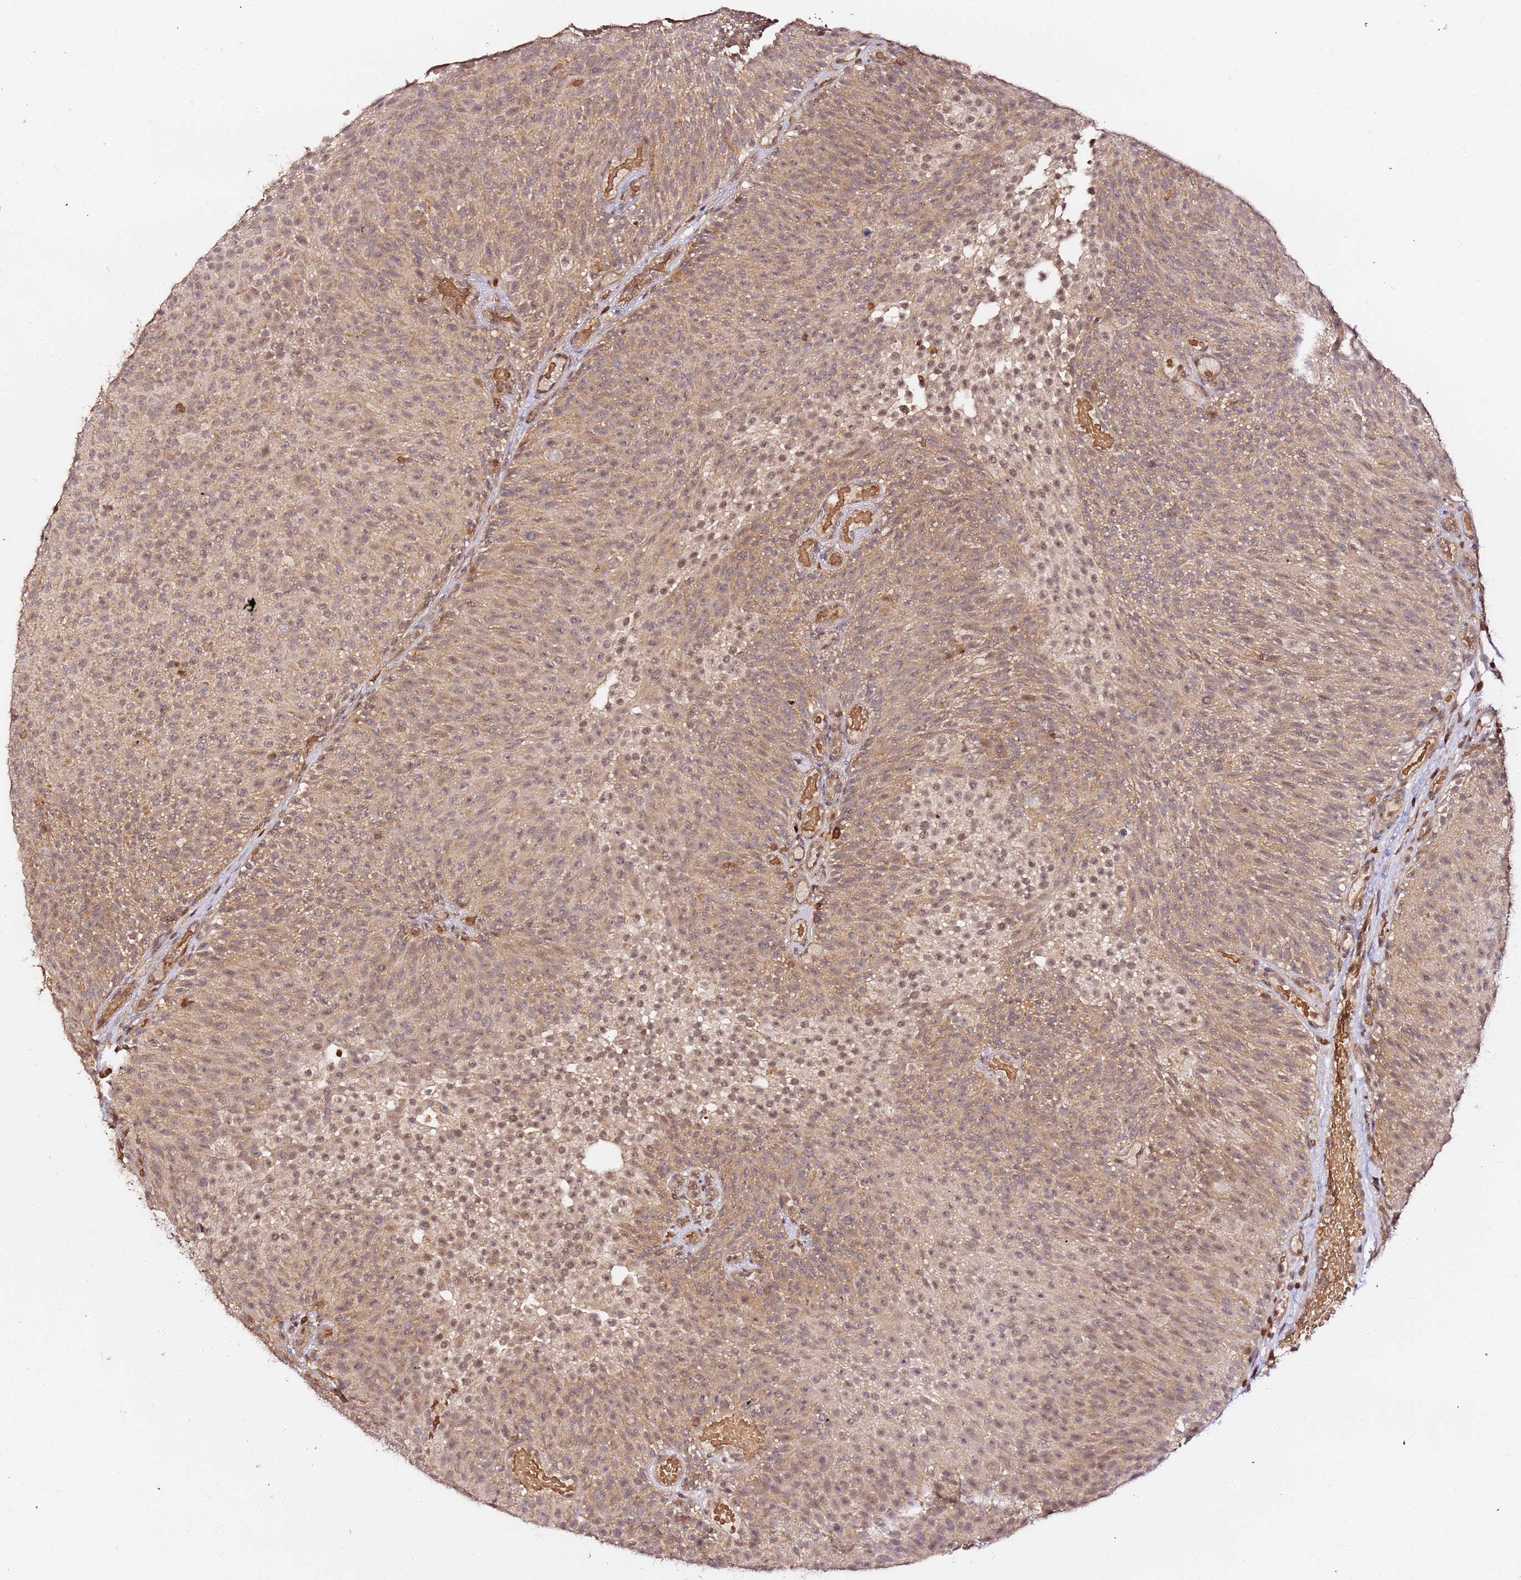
{"staining": {"intensity": "moderate", "quantity": ">75%", "location": "cytoplasmic/membranous,nuclear"}, "tissue": "urothelial cancer", "cell_type": "Tumor cells", "image_type": "cancer", "snomed": [{"axis": "morphology", "description": "Urothelial carcinoma, Low grade"}, {"axis": "topography", "description": "Urinary bladder"}], "caption": "Human low-grade urothelial carcinoma stained for a protein (brown) reveals moderate cytoplasmic/membranous and nuclear positive positivity in approximately >75% of tumor cells.", "gene": "OR5V1", "patient": {"sex": "male", "age": 78}}